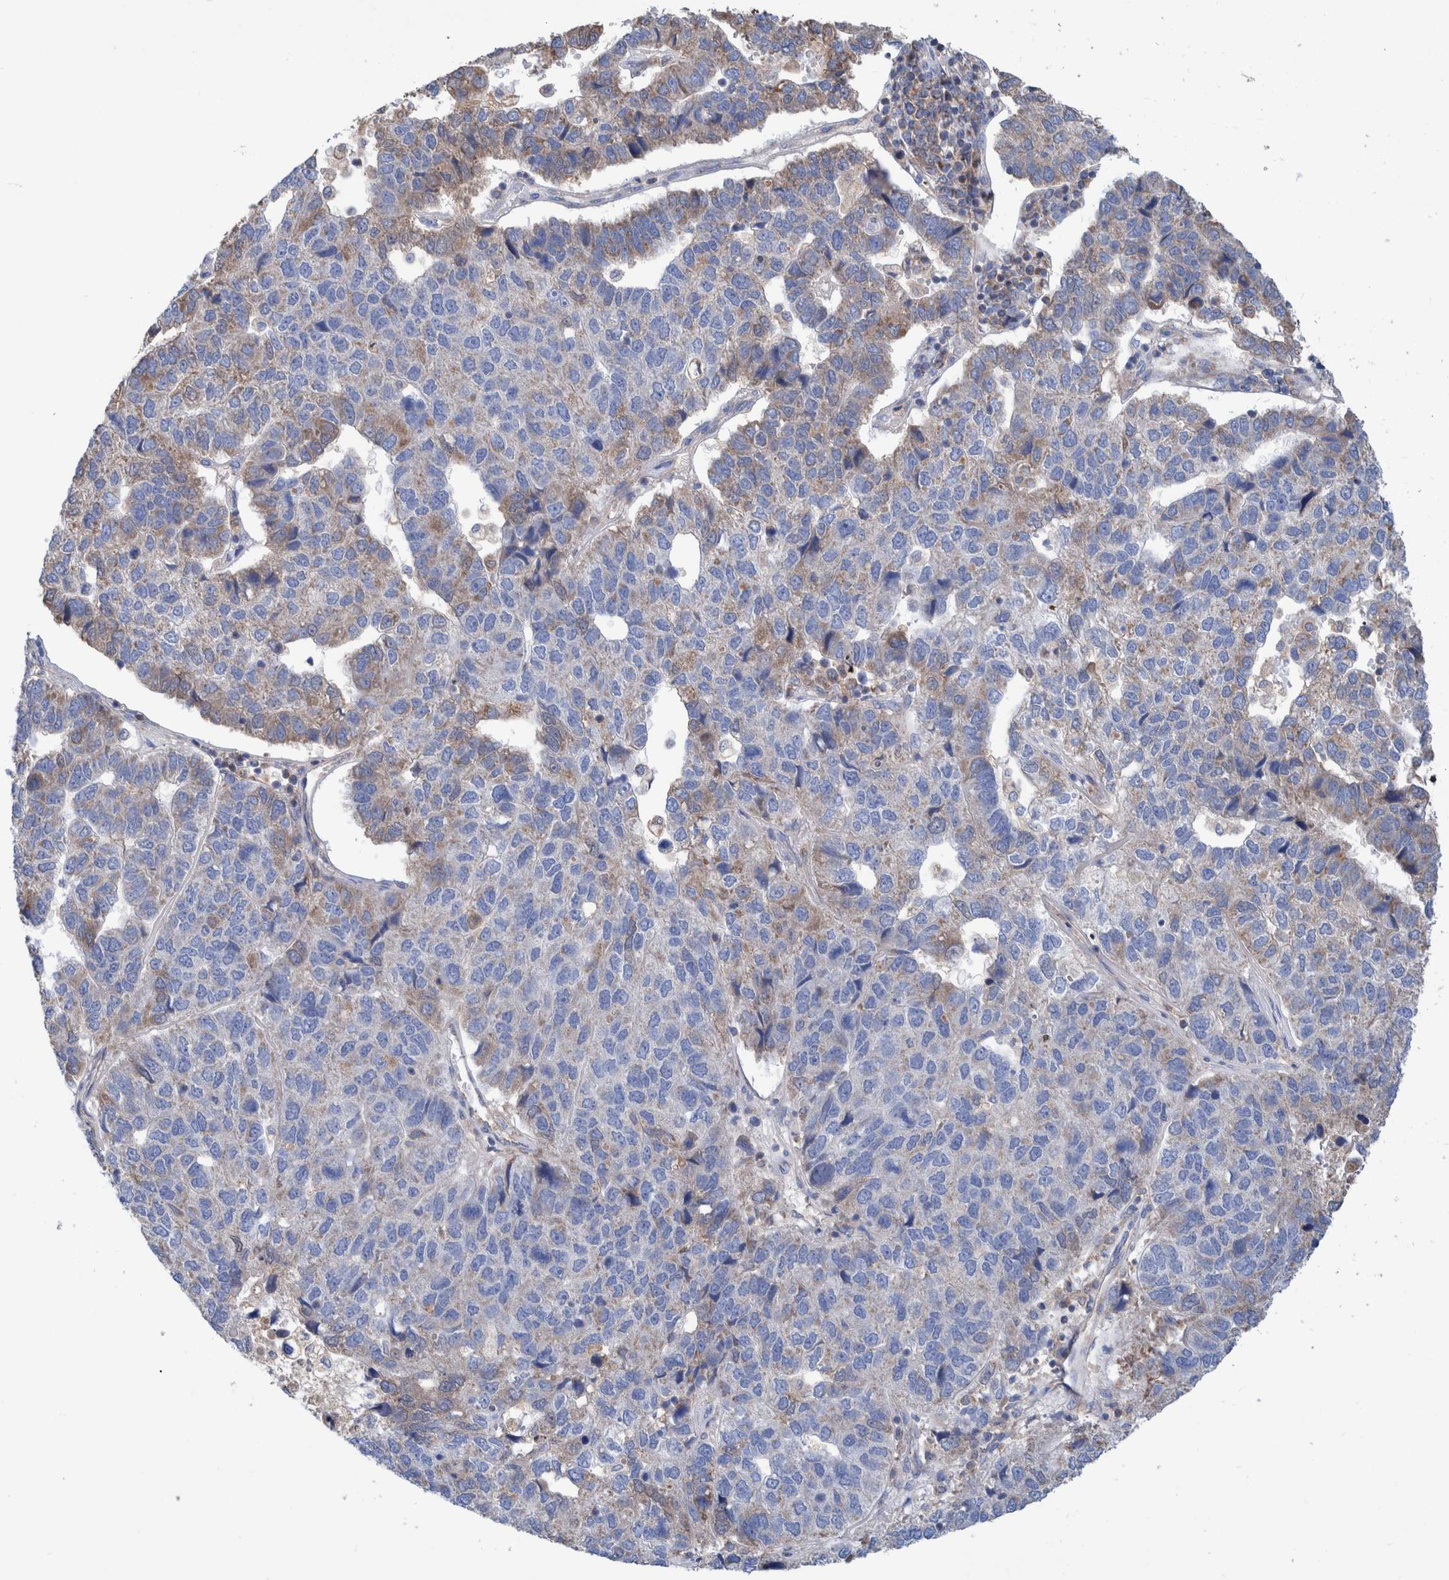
{"staining": {"intensity": "moderate", "quantity": "25%-75%", "location": "cytoplasmic/membranous"}, "tissue": "pancreatic cancer", "cell_type": "Tumor cells", "image_type": "cancer", "snomed": [{"axis": "morphology", "description": "Adenocarcinoma, NOS"}, {"axis": "topography", "description": "Pancreas"}], "caption": "Protein staining of pancreatic cancer tissue exhibits moderate cytoplasmic/membranous expression in approximately 25%-75% of tumor cells. Using DAB (brown) and hematoxylin (blue) stains, captured at high magnification using brightfield microscopy.", "gene": "DECR1", "patient": {"sex": "female", "age": 61}}